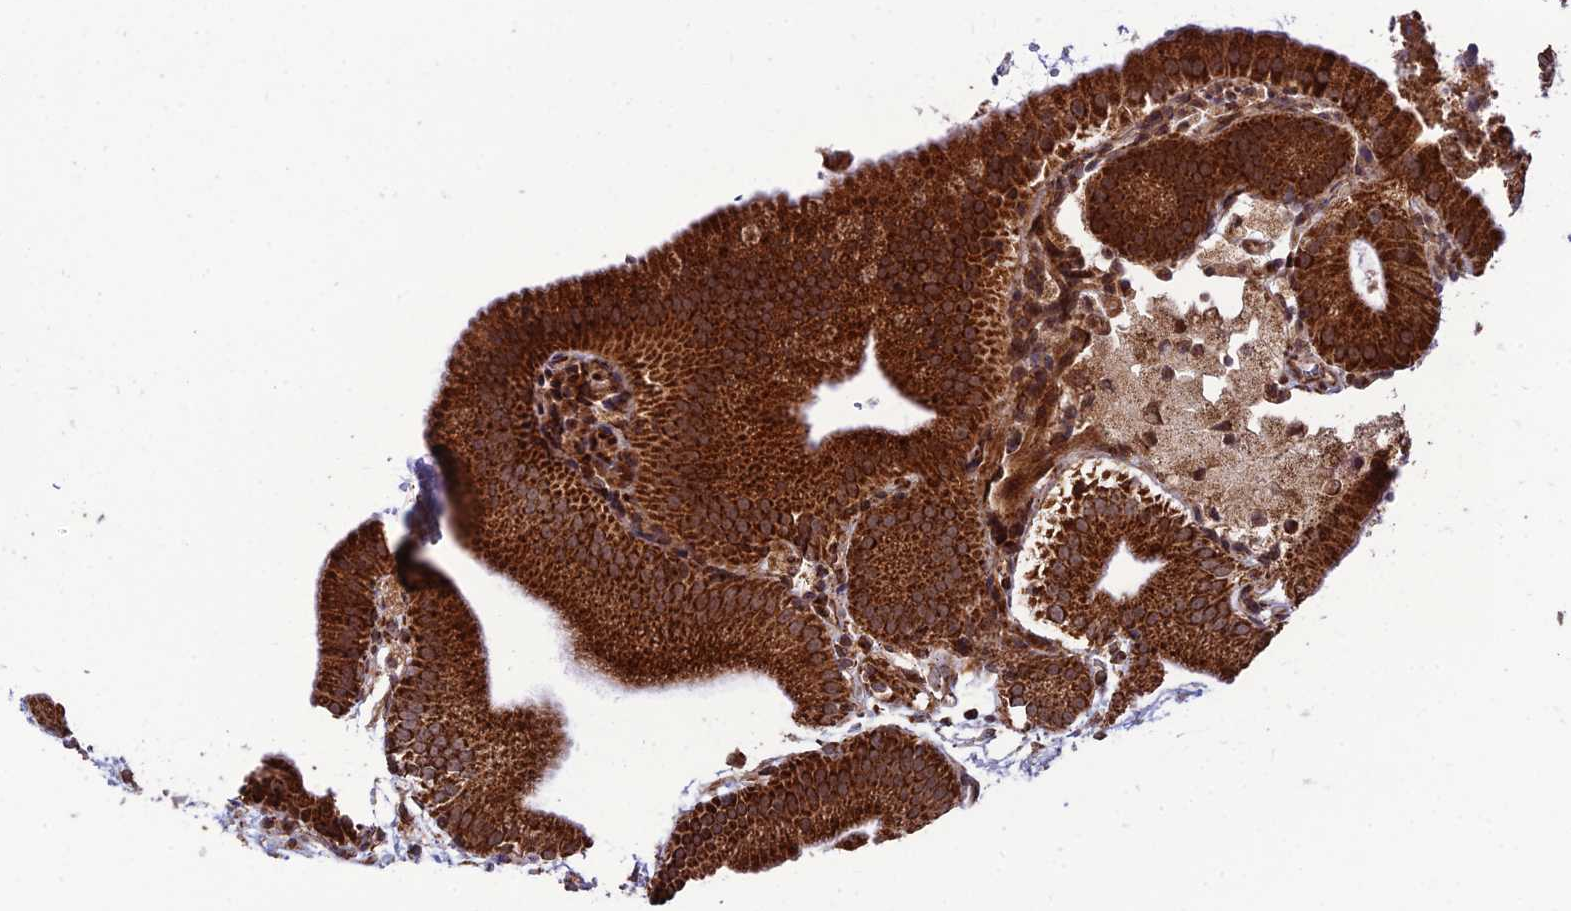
{"staining": {"intensity": "strong", "quantity": ">75%", "location": "cytoplasmic/membranous"}, "tissue": "gallbladder", "cell_type": "Glandular cells", "image_type": "normal", "snomed": [{"axis": "morphology", "description": "Normal tissue, NOS"}, {"axis": "topography", "description": "Gallbladder"}], "caption": "Gallbladder stained with a brown dye shows strong cytoplasmic/membranous positive staining in approximately >75% of glandular cells.", "gene": "CRTAP", "patient": {"sex": "male", "age": 55}}